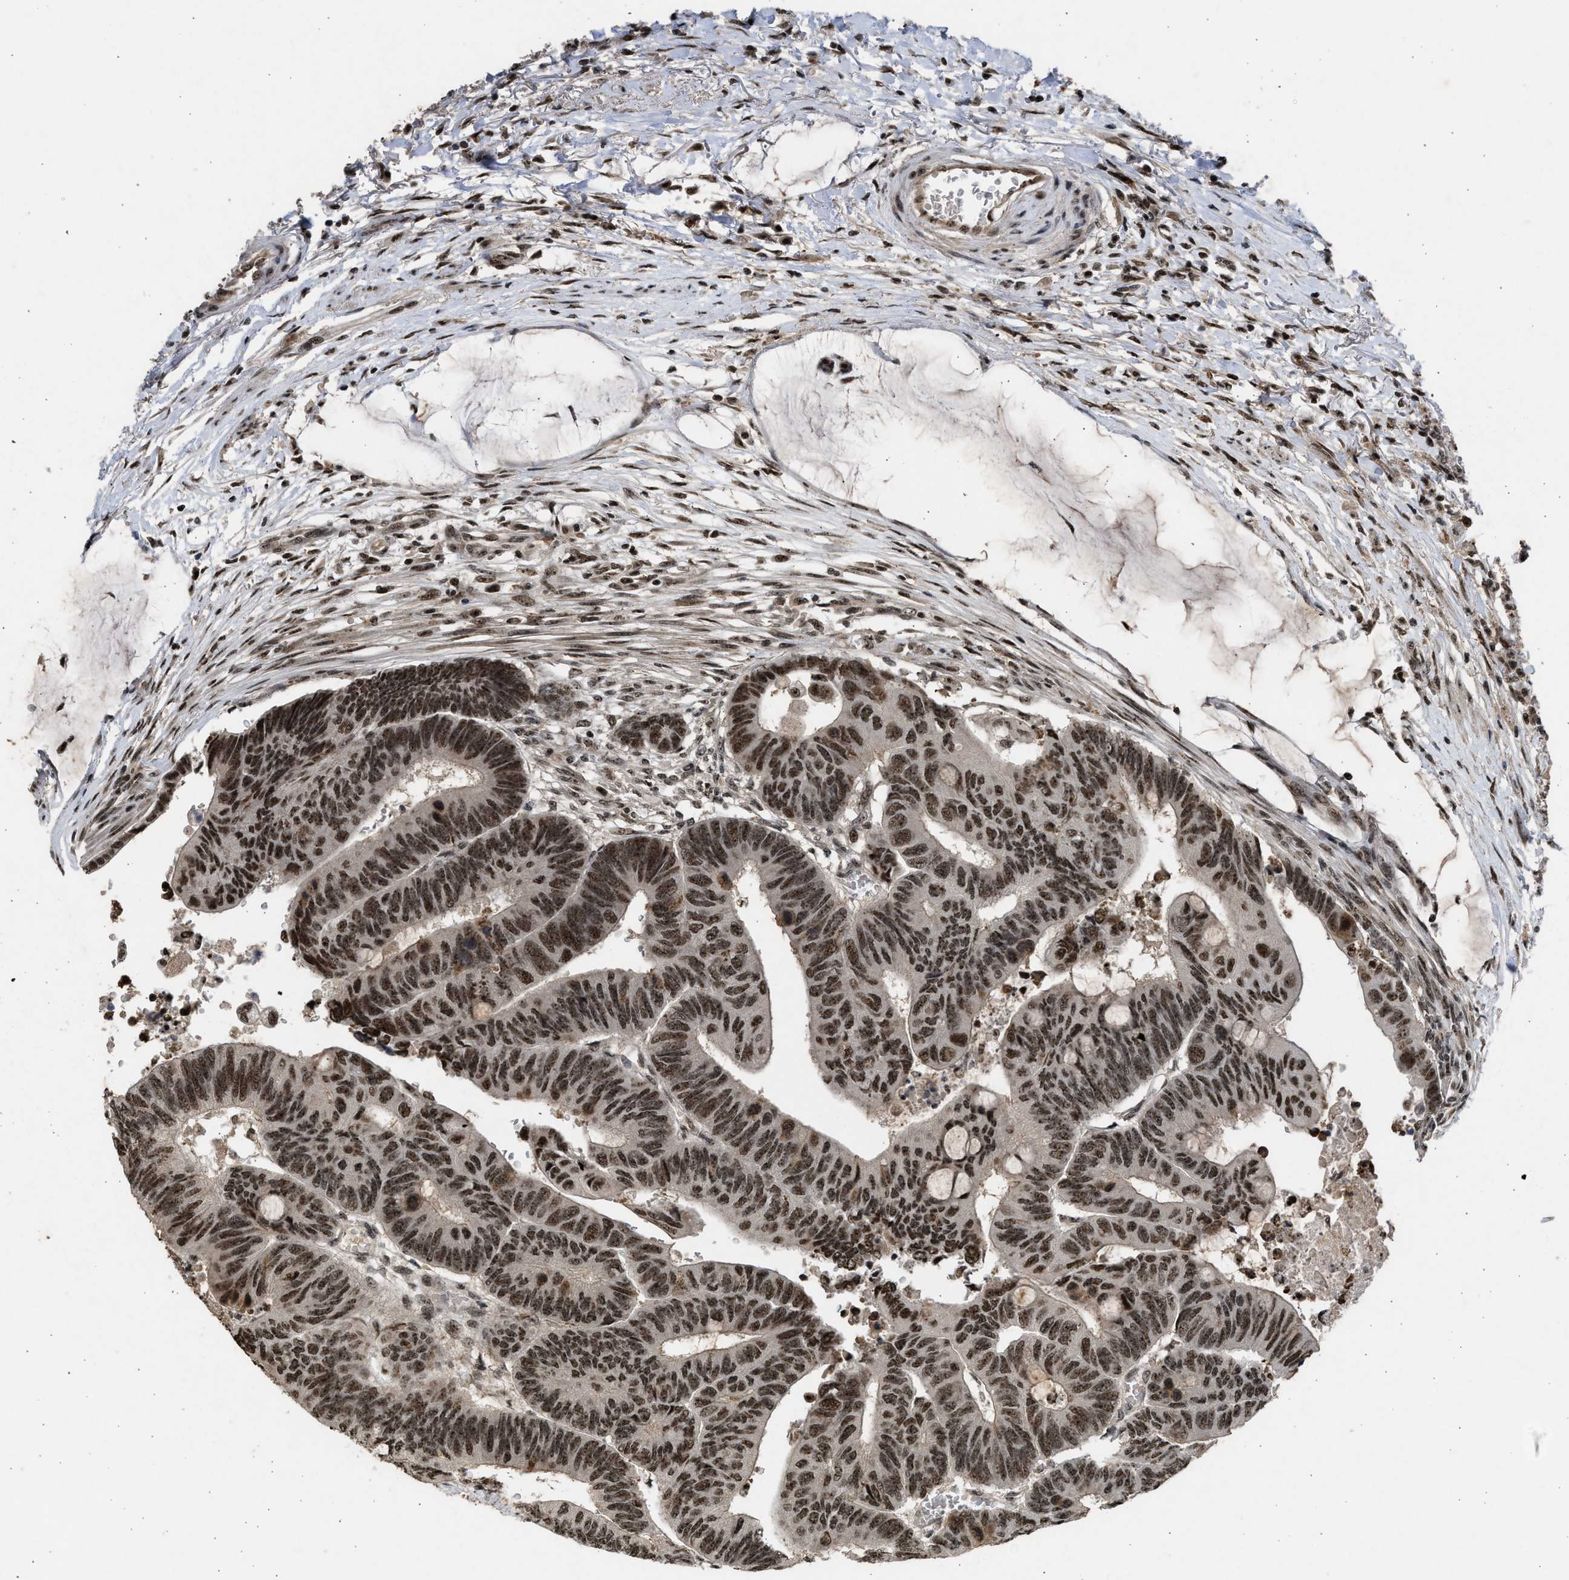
{"staining": {"intensity": "strong", "quantity": ">75%", "location": "nuclear"}, "tissue": "colorectal cancer", "cell_type": "Tumor cells", "image_type": "cancer", "snomed": [{"axis": "morphology", "description": "Normal tissue, NOS"}, {"axis": "morphology", "description": "Adenocarcinoma, NOS"}, {"axis": "topography", "description": "Rectum"}, {"axis": "topography", "description": "Peripheral nerve tissue"}], "caption": "Brown immunohistochemical staining in colorectal cancer displays strong nuclear positivity in about >75% of tumor cells.", "gene": "TFDP2", "patient": {"sex": "male", "age": 92}}